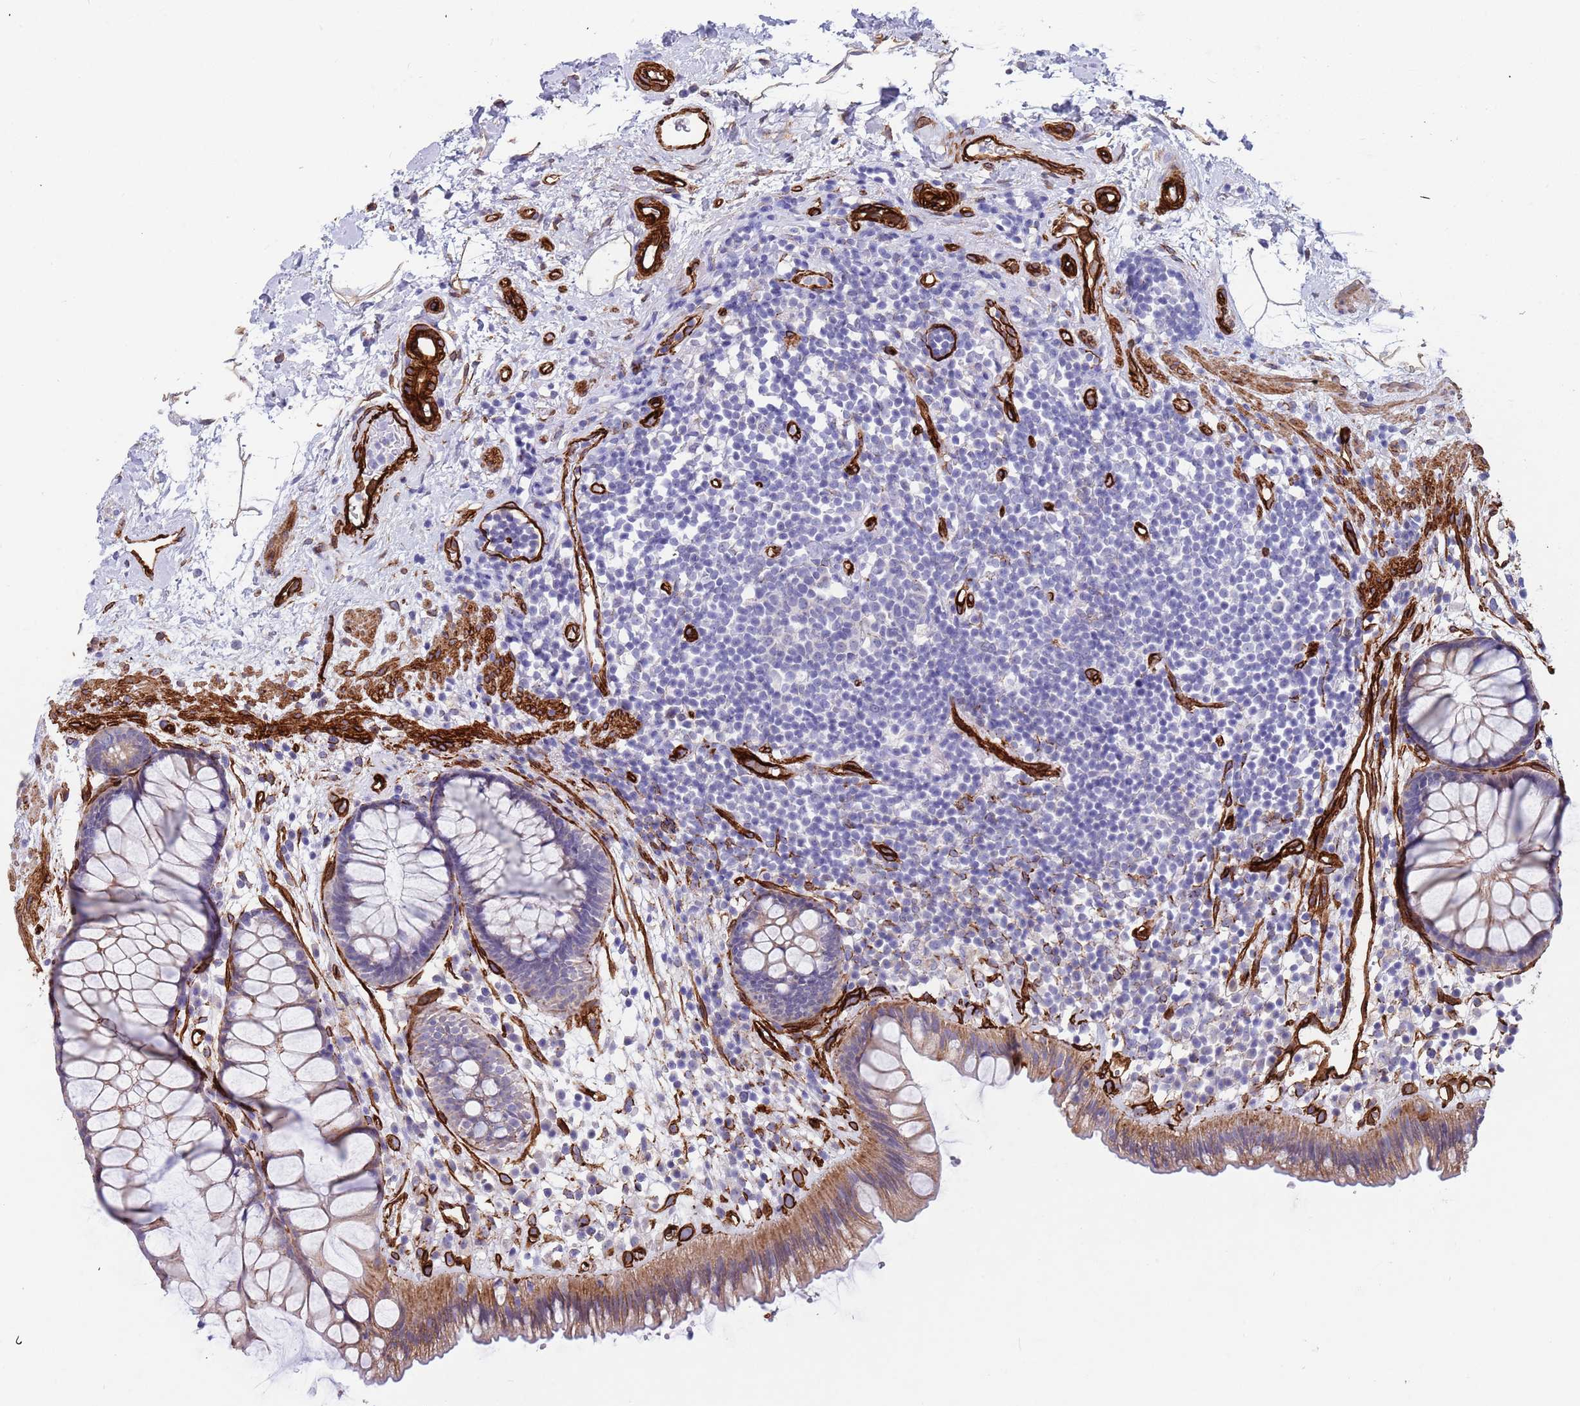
{"staining": {"intensity": "moderate", "quantity": "25%-75%", "location": "cytoplasmic/membranous"}, "tissue": "rectum", "cell_type": "Glandular cells", "image_type": "normal", "snomed": [{"axis": "morphology", "description": "Normal tissue, NOS"}, {"axis": "topography", "description": "Rectum"}], "caption": "Immunohistochemistry (IHC) of benign human rectum exhibits medium levels of moderate cytoplasmic/membranous expression in approximately 25%-75% of glandular cells.", "gene": "CAV2", "patient": {"sex": "male", "age": 51}}